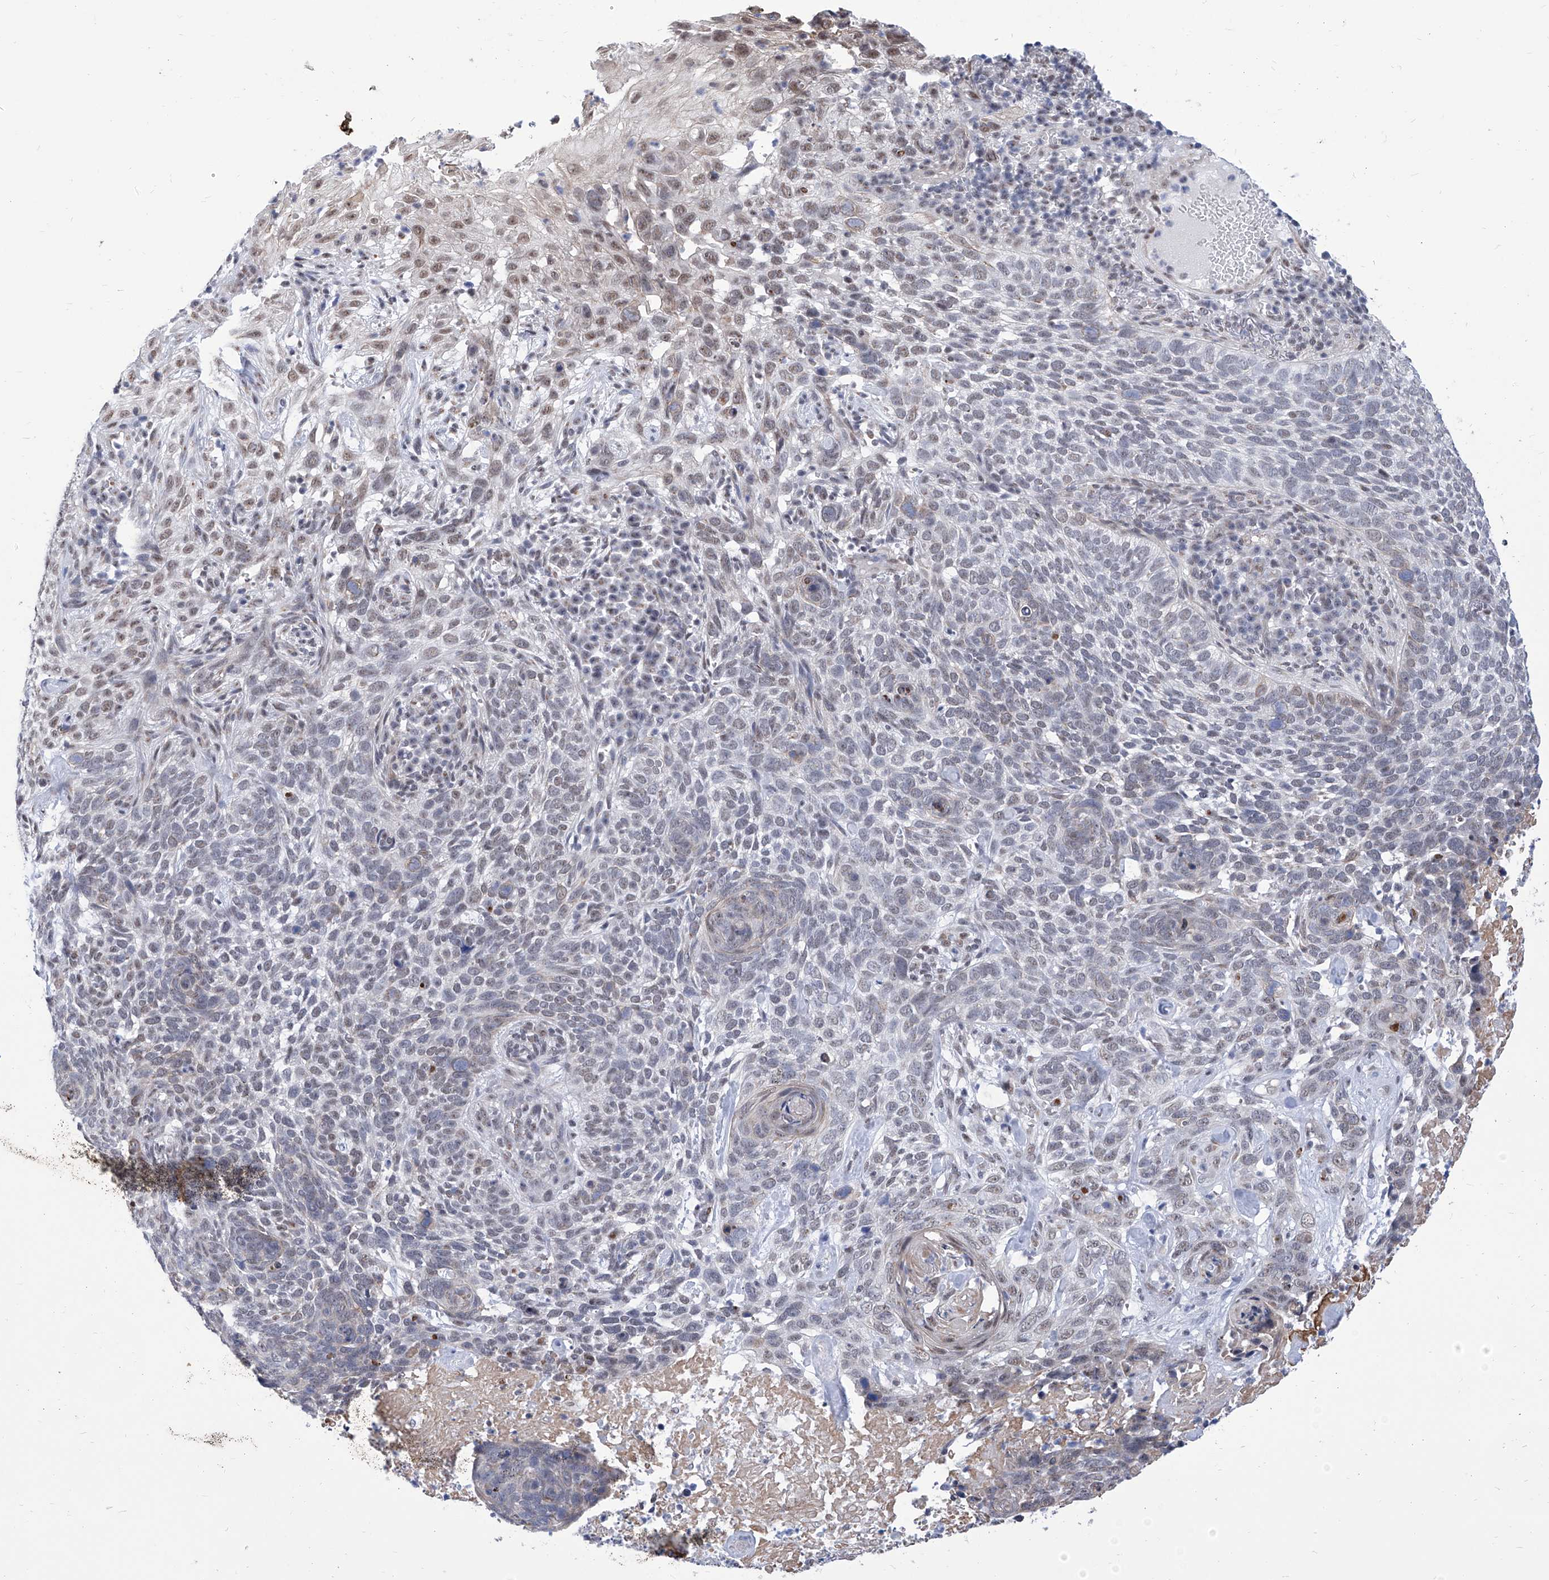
{"staining": {"intensity": "weak", "quantity": "<25%", "location": "nuclear"}, "tissue": "skin cancer", "cell_type": "Tumor cells", "image_type": "cancer", "snomed": [{"axis": "morphology", "description": "Basal cell carcinoma"}, {"axis": "topography", "description": "Skin"}], "caption": "This is a histopathology image of immunohistochemistry (IHC) staining of skin cancer, which shows no staining in tumor cells. The staining is performed using DAB (3,3'-diaminobenzidine) brown chromogen with nuclei counter-stained in using hematoxylin.", "gene": "SART1", "patient": {"sex": "female", "age": 64}}